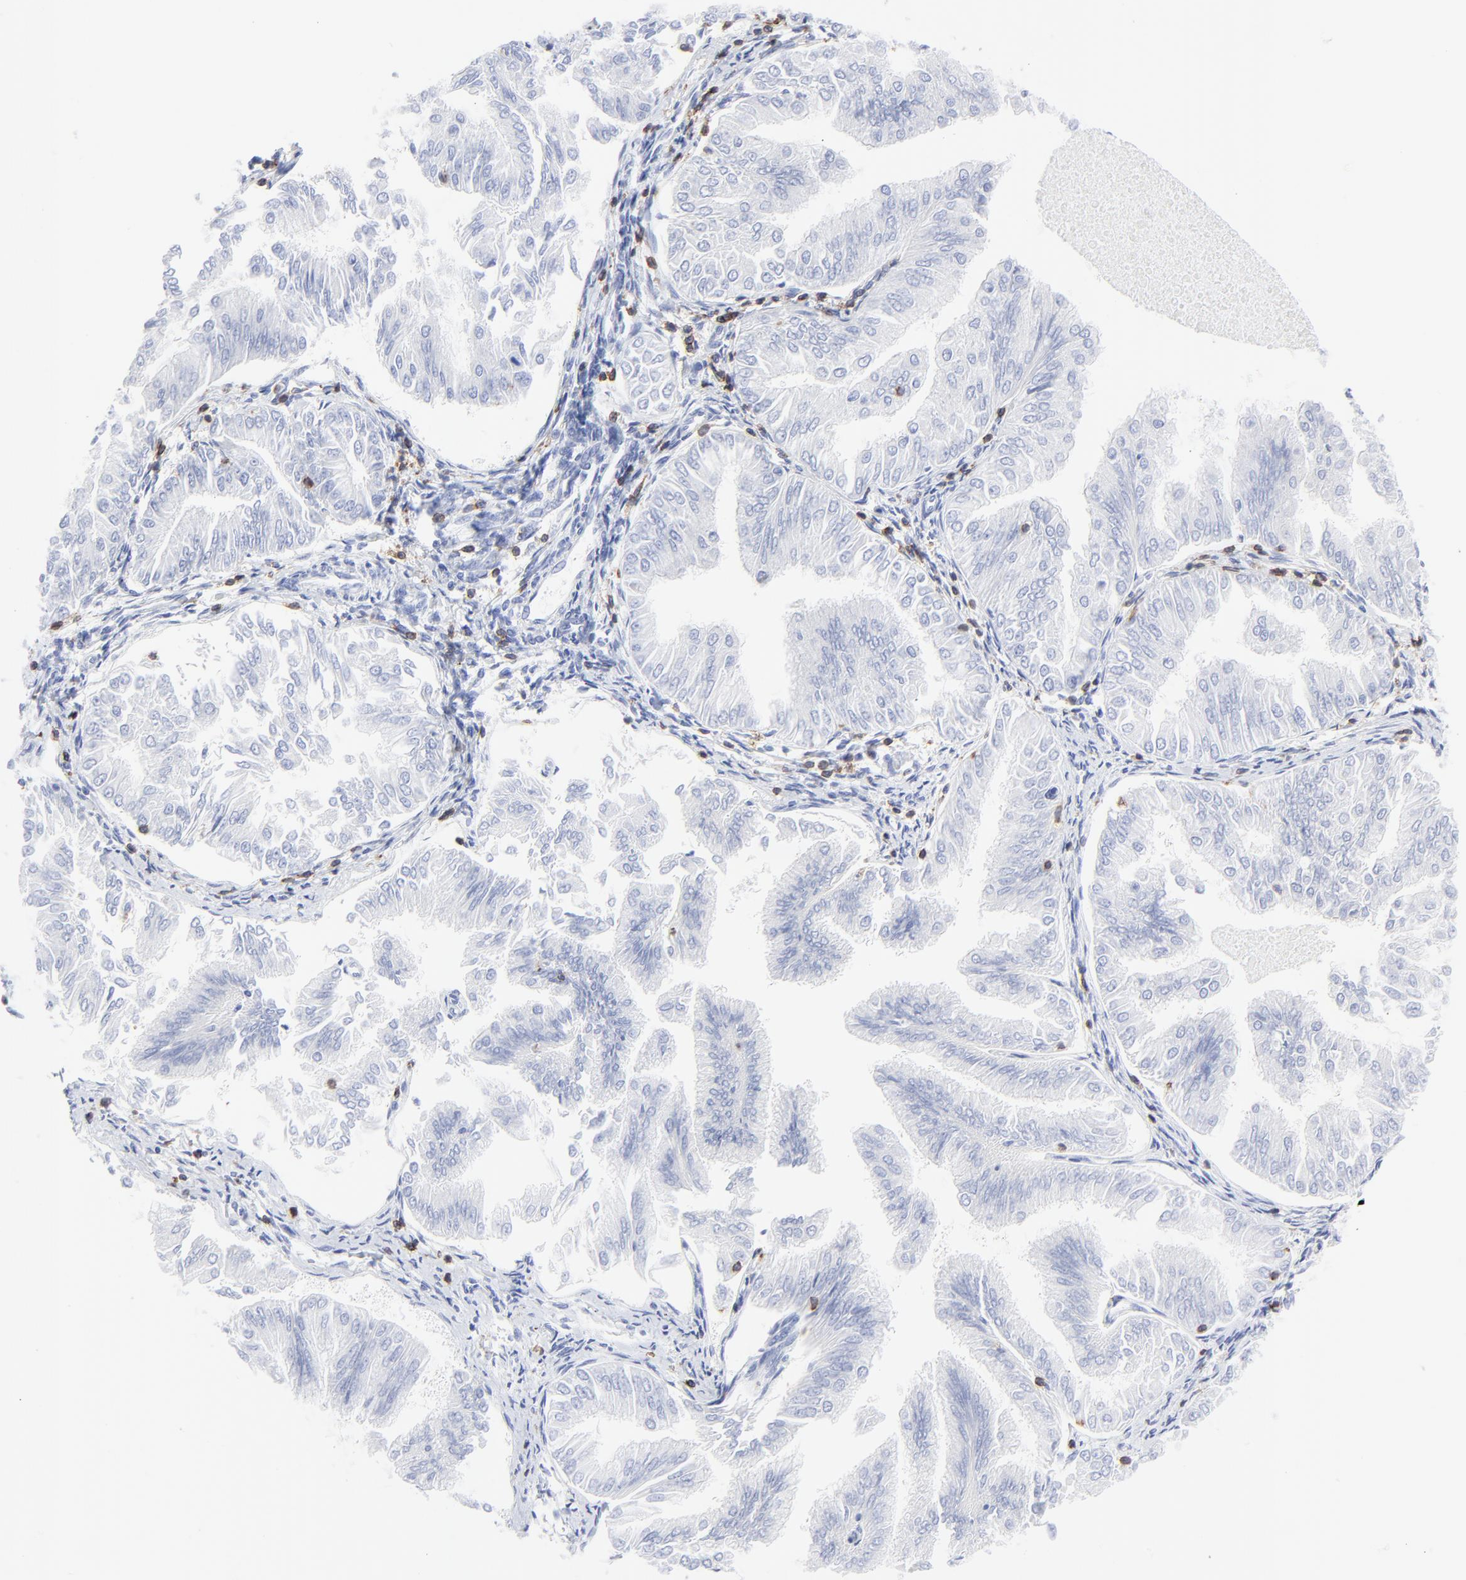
{"staining": {"intensity": "negative", "quantity": "none", "location": "none"}, "tissue": "endometrial cancer", "cell_type": "Tumor cells", "image_type": "cancer", "snomed": [{"axis": "morphology", "description": "Adenocarcinoma, NOS"}, {"axis": "topography", "description": "Endometrium"}], "caption": "Immunohistochemistry of endometrial adenocarcinoma exhibits no positivity in tumor cells. The staining is performed using DAB (3,3'-diaminobenzidine) brown chromogen with nuclei counter-stained in using hematoxylin.", "gene": "LCK", "patient": {"sex": "female", "age": 53}}